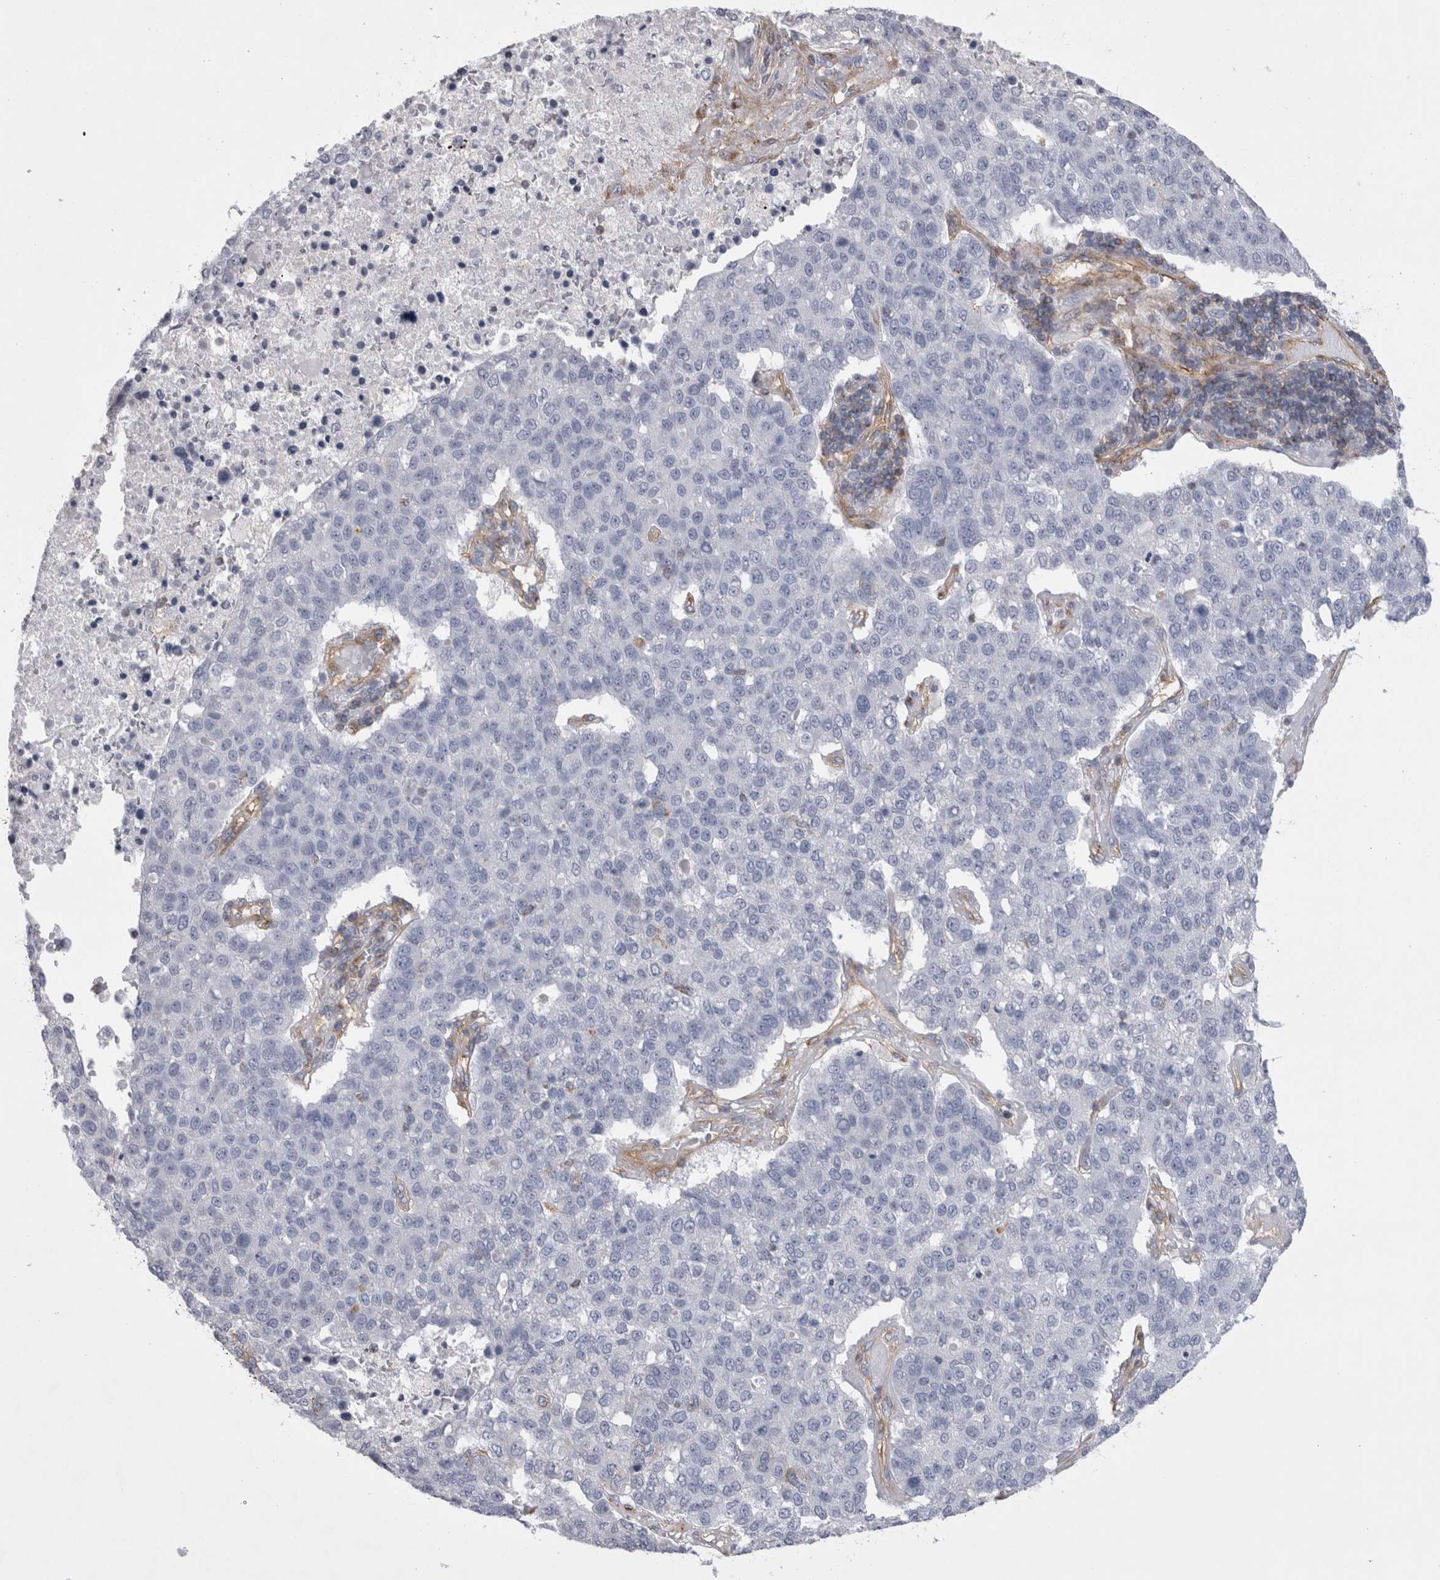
{"staining": {"intensity": "negative", "quantity": "none", "location": "none"}, "tissue": "pancreatic cancer", "cell_type": "Tumor cells", "image_type": "cancer", "snomed": [{"axis": "morphology", "description": "Adenocarcinoma, NOS"}, {"axis": "topography", "description": "Pancreas"}], "caption": "An image of adenocarcinoma (pancreatic) stained for a protein shows no brown staining in tumor cells.", "gene": "ATXN3", "patient": {"sex": "female", "age": 61}}